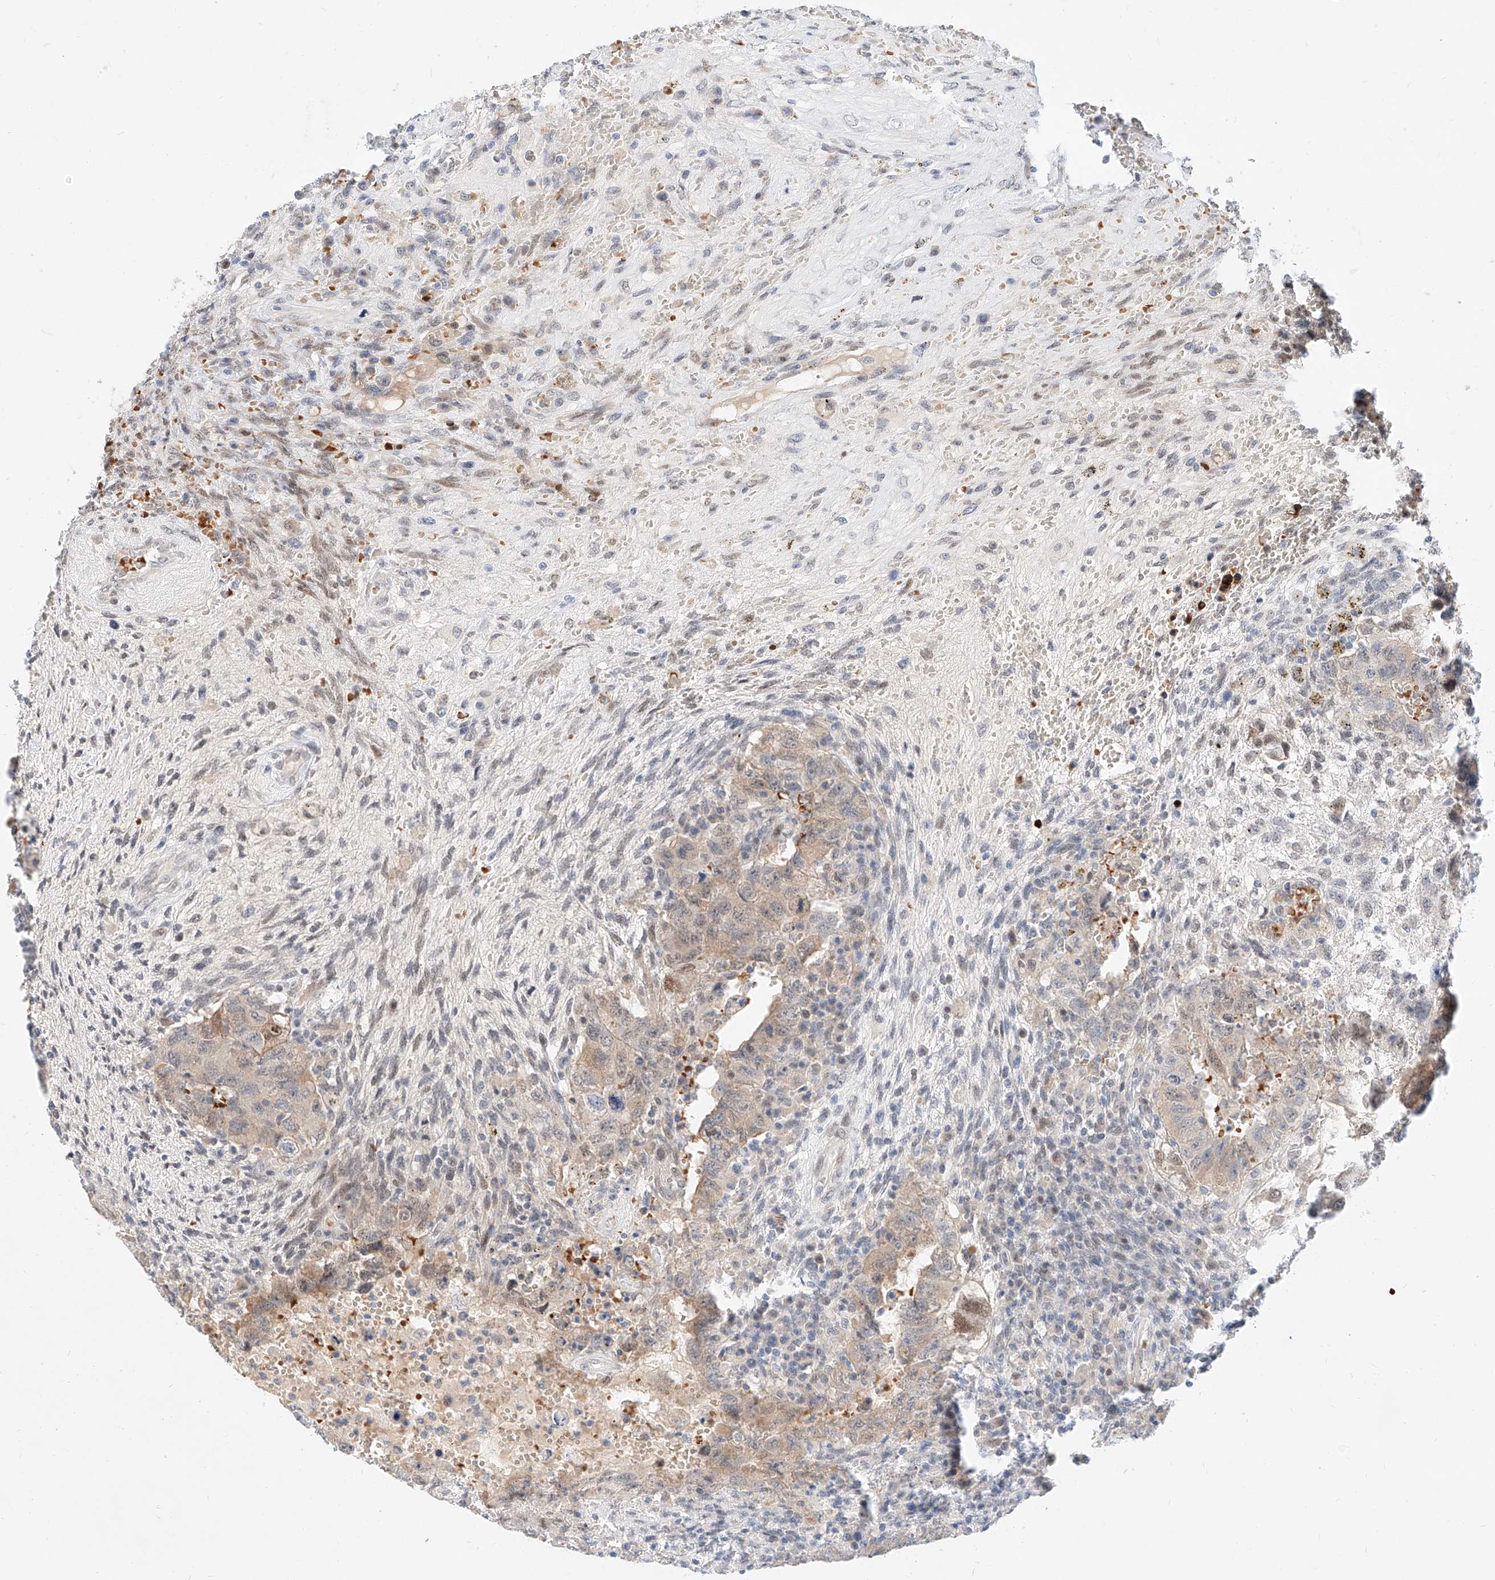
{"staining": {"intensity": "weak", "quantity": "25%-75%", "location": "cytoplasmic/membranous"}, "tissue": "testis cancer", "cell_type": "Tumor cells", "image_type": "cancer", "snomed": [{"axis": "morphology", "description": "Carcinoma, Embryonal, NOS"}, {"axis": "topography", "description": "Testis"}], "caption": "Protein staining of testis embryonal carcinoma tissue displays weak cytoplasmic/membranous staining in approximately 25%-75% of tumor cells.", "gene": "CBX8", "patient": {"sex": "male", "age": 26}}